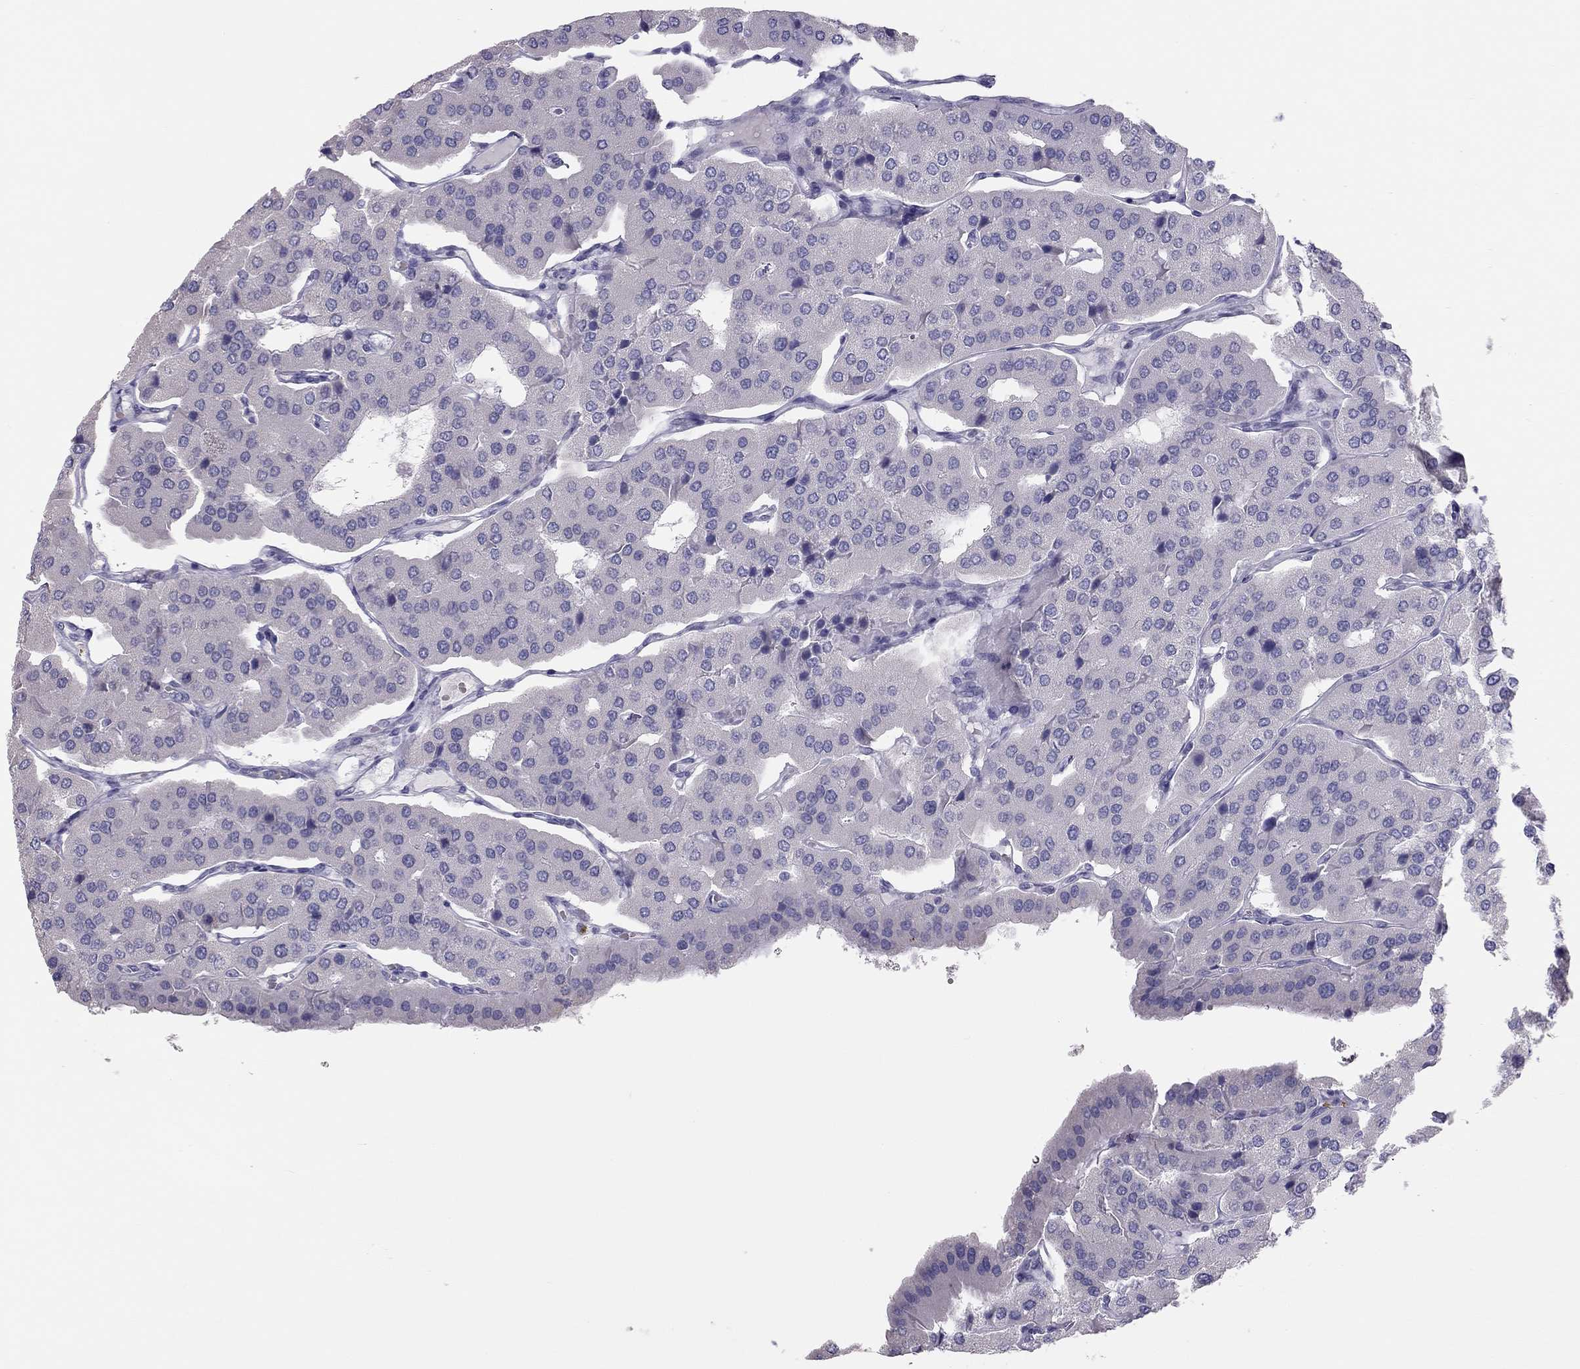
{"staining": {"intensity": "negative", "quantity": "none", "location": "none"}, "tissue": "parathyroid gland", "cell_type": "Glandular cells", "image_type": "normal", "snomed": [{"axis": "morphology", "description": "Normal tissue, NOS"}, {"axis": "morphology", "description": "Adenoma, NOS"}, {"axis": "topography", "description": "Parathyroid gland"}], "caption": "IHC micrograph of benign human parathyroid gland stained for a protein (brown), which reveals no positivity in glandular cells. Nuclei are stained in blue.", "gene": "SPATA12", "patient": {"sex": "female", "age": 86}}